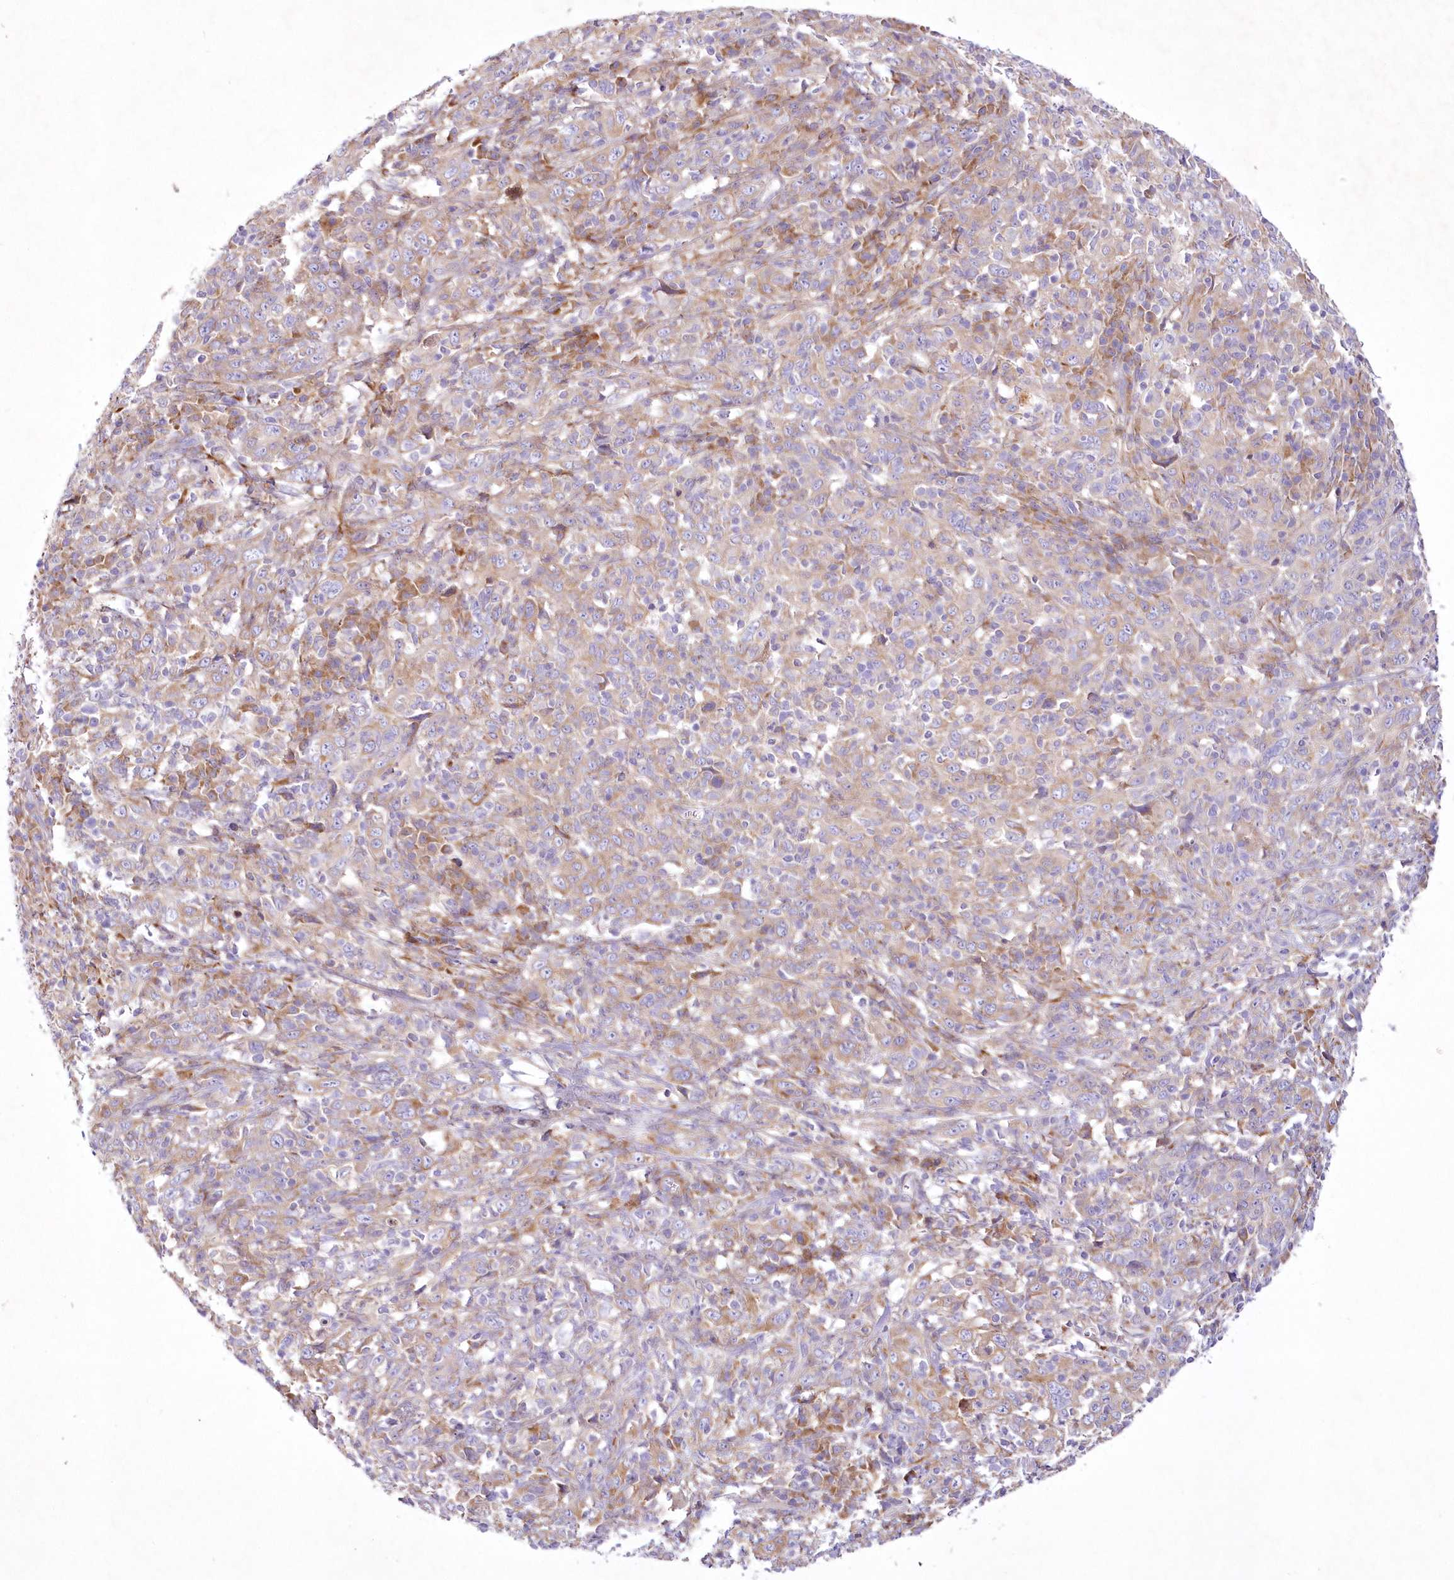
{"staining": {"intensity": "weak", "quantity": "25%-75%", "location": "cytoplasmic/membranous"}, "tissue": "cervical cancer", "cell_type": "Tumor cells", "image_type": "cancer", "snomed": [{"axis": "morphology", "description": "Squamous cell carcinoma, NOS"}, {"axis": "topography", "description": "Cervix"}], "caption": "Weak cytoplasmic/membranous positivity for a protein is present in about 25%-75% of tumor cells of squamous cell carcinoma (cervical) using immunohistochemistry.", "gene": "ARFGEF3", "patient": {"sex": "female", "age": 46}}